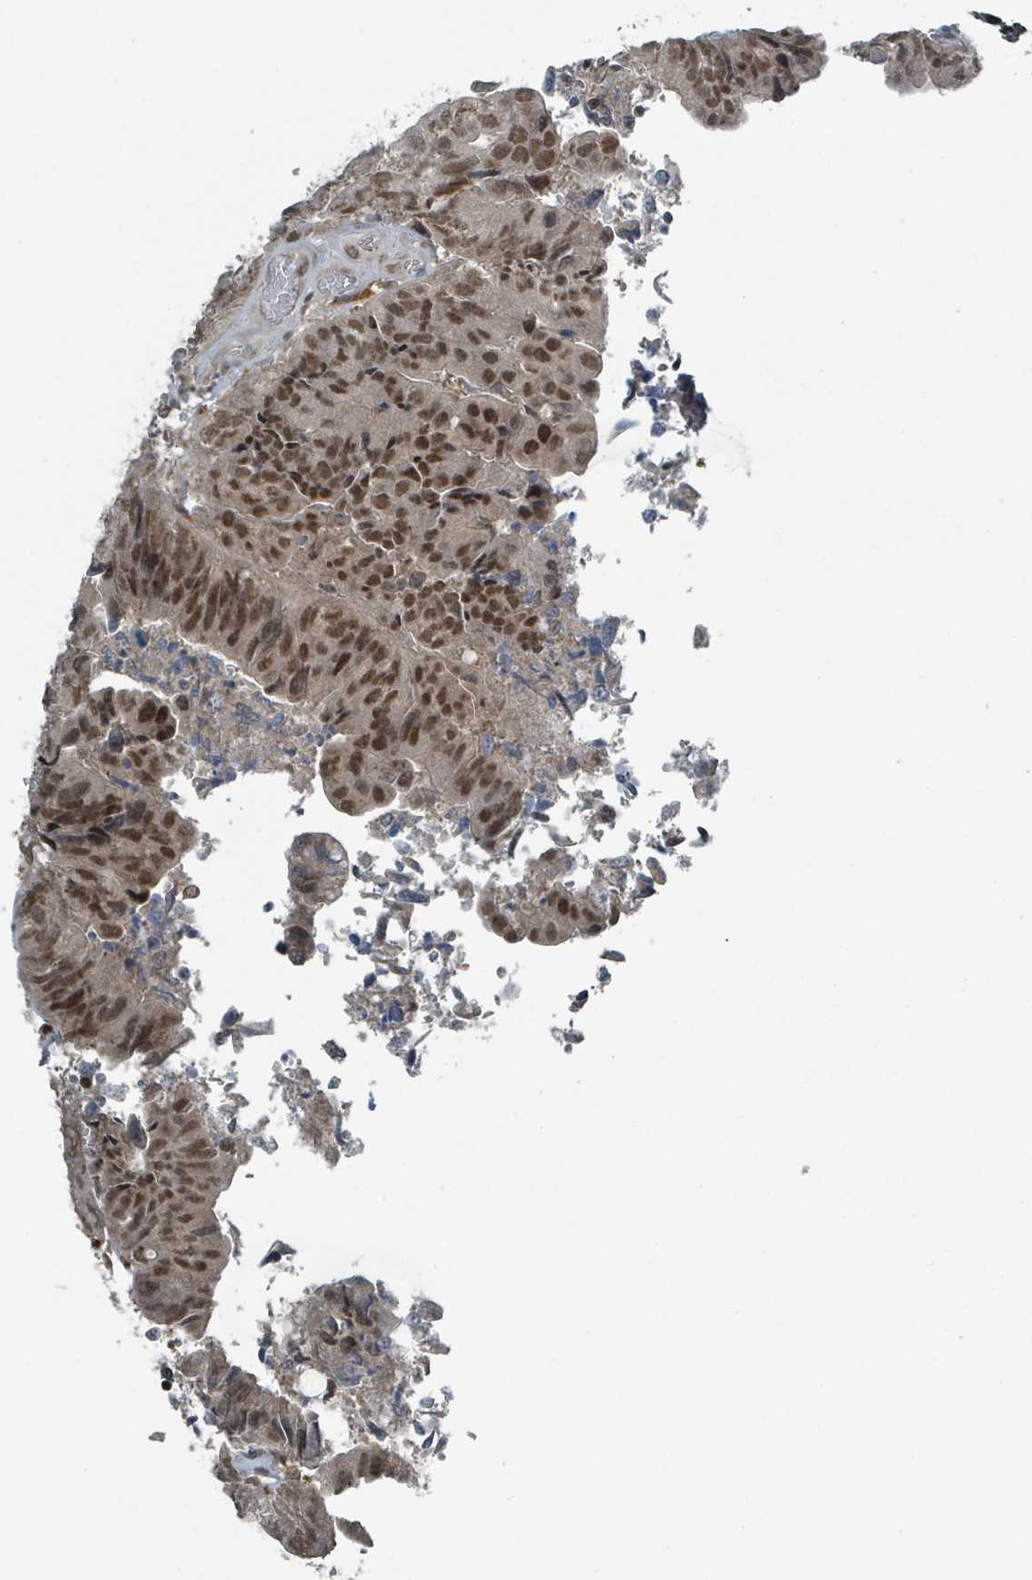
{"staining": {"intensity": "strong", "quantity": ">75%", "location": "nuclear"}, "tissue": "colorectal cancer", "cell_type": "Tumor cells", "image_type": "cancer", "snomed": [{"axis": "morphology", "description": "Adenocarcinoma, NOS"}, {"axis": "topography", "description": "Colon"}], "caption": "An immunohistochemistry (IHC) histopathology image of neoplastic tissue is shown. Protein staining in brown shows strong nuclear positivity in adenocarcinoma (colorectal) within tumor cells.", "gene": "PHIP", "patient": {"sex": "female", "age": 67}}